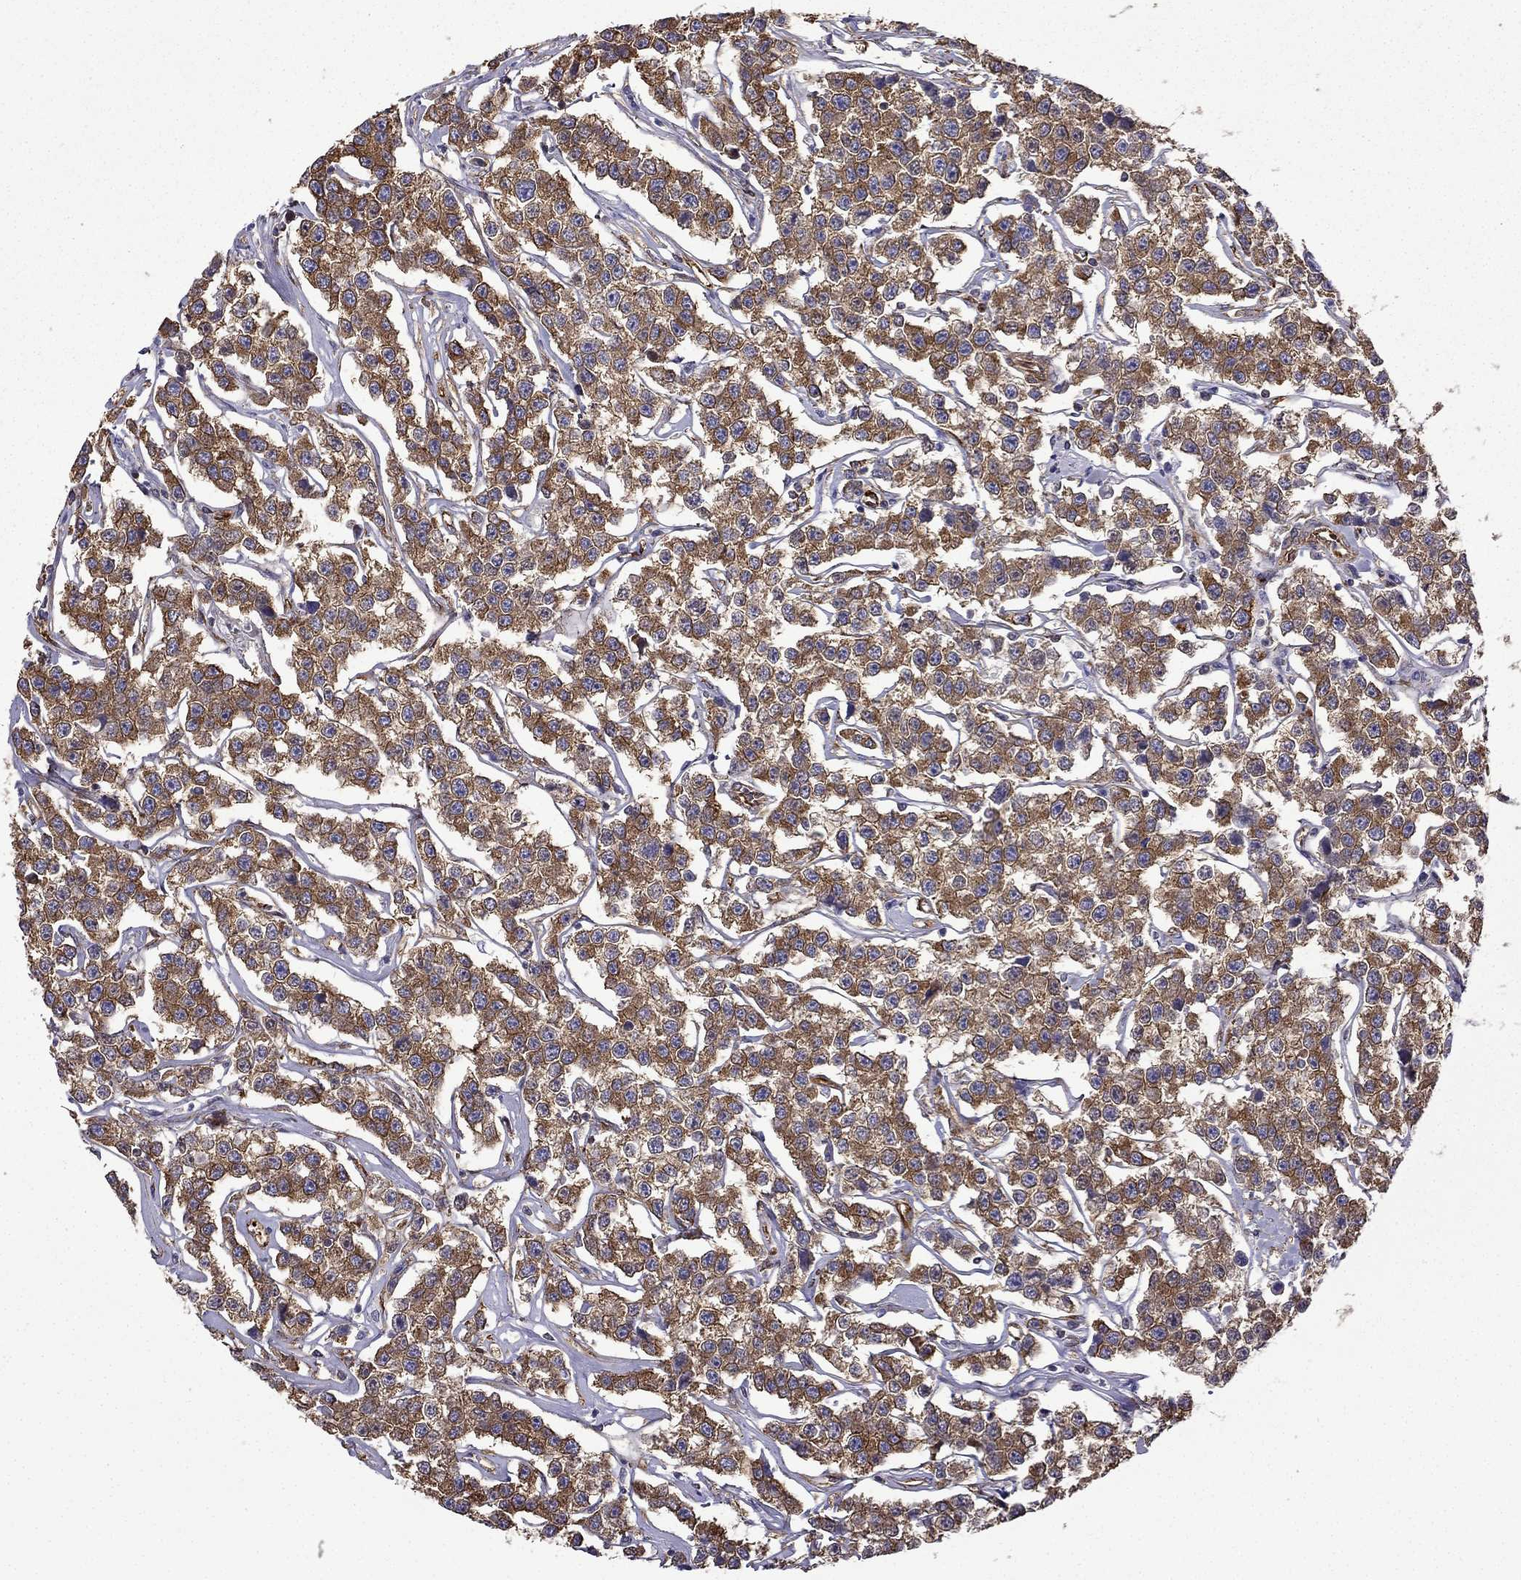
{"staining": {"intensity": "strong", "quantity": ">75%", "location": "cytoplasmic/membranous"}, "tissue": "testis cancer", "cell_type": "Tumor cells", "image_type": "cancer", "snomed": [{"axis": "morphology", "description": "Seminoma, NOS"}, {"axis": "topography", "description": "Testis"}], "caption": "Immunohistochemical staining of testis cancer displays high levels of strong cytoplasmic/membranous protein expression in about >75% of tumor cells. Immunohistochemistry stains the protein in brown and the nuclei are stained blue.", "gene": "MAP4", "patient": {"sex": "male", "age": 59}}